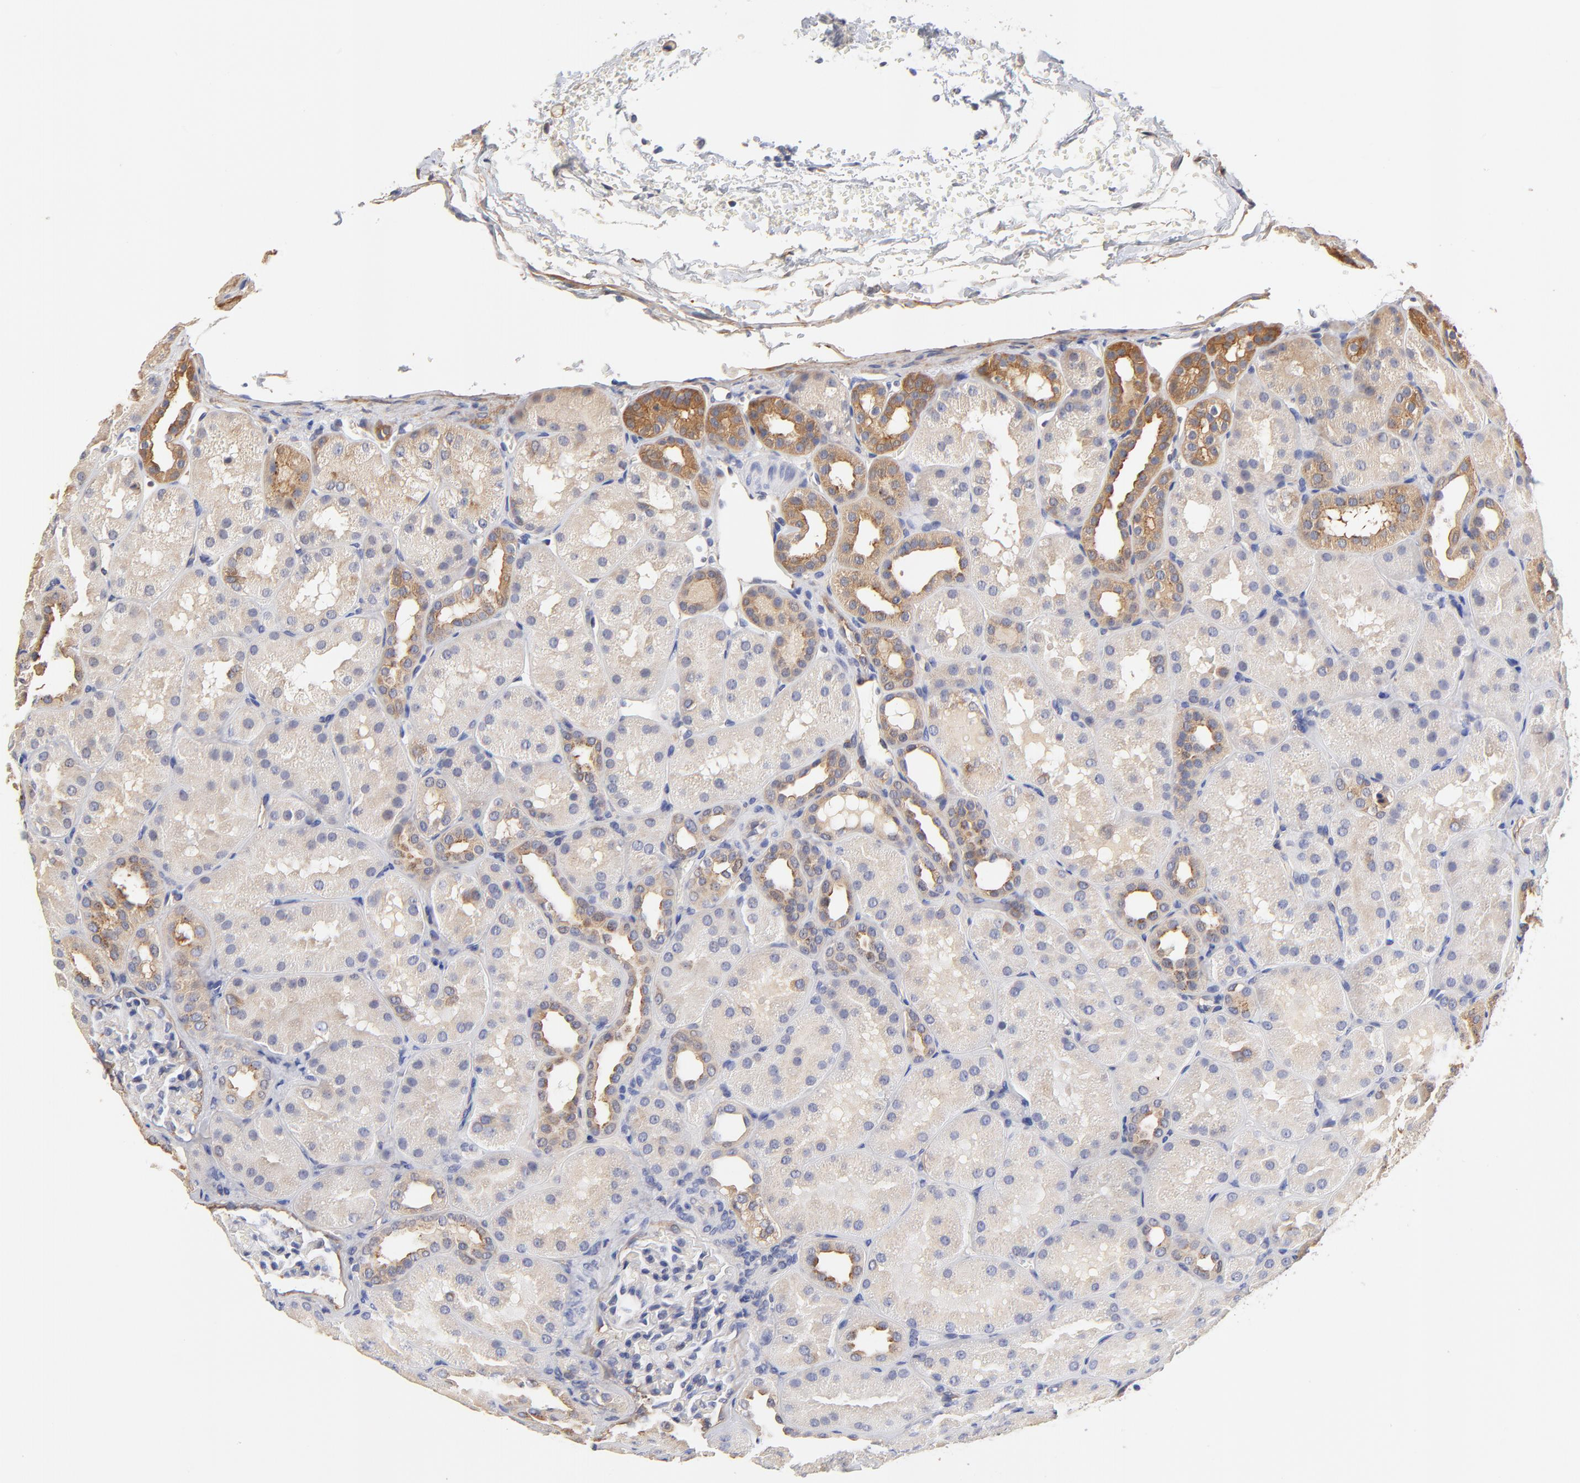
{"staining": {"intensity": "moderate", "quantity": "<25%", "location": "cytoplasmic/membranous"}, "tissue": "kidney", "cell_type": "Cells in tubules", "image_type": "normal", "snomed": [{"axis": "morphology", "description": "Normal tissue, NOS"}, {"axis": "topography", "description": "Kidney"}], "caption": "Immunohistochemistry of benign kidney shows low levels of moderate cytoplasmic/membranous expression in approximately <25% of cells in tubules.", "gene": "FBXL2", "patient": {"sex": "male", "age": 28}}